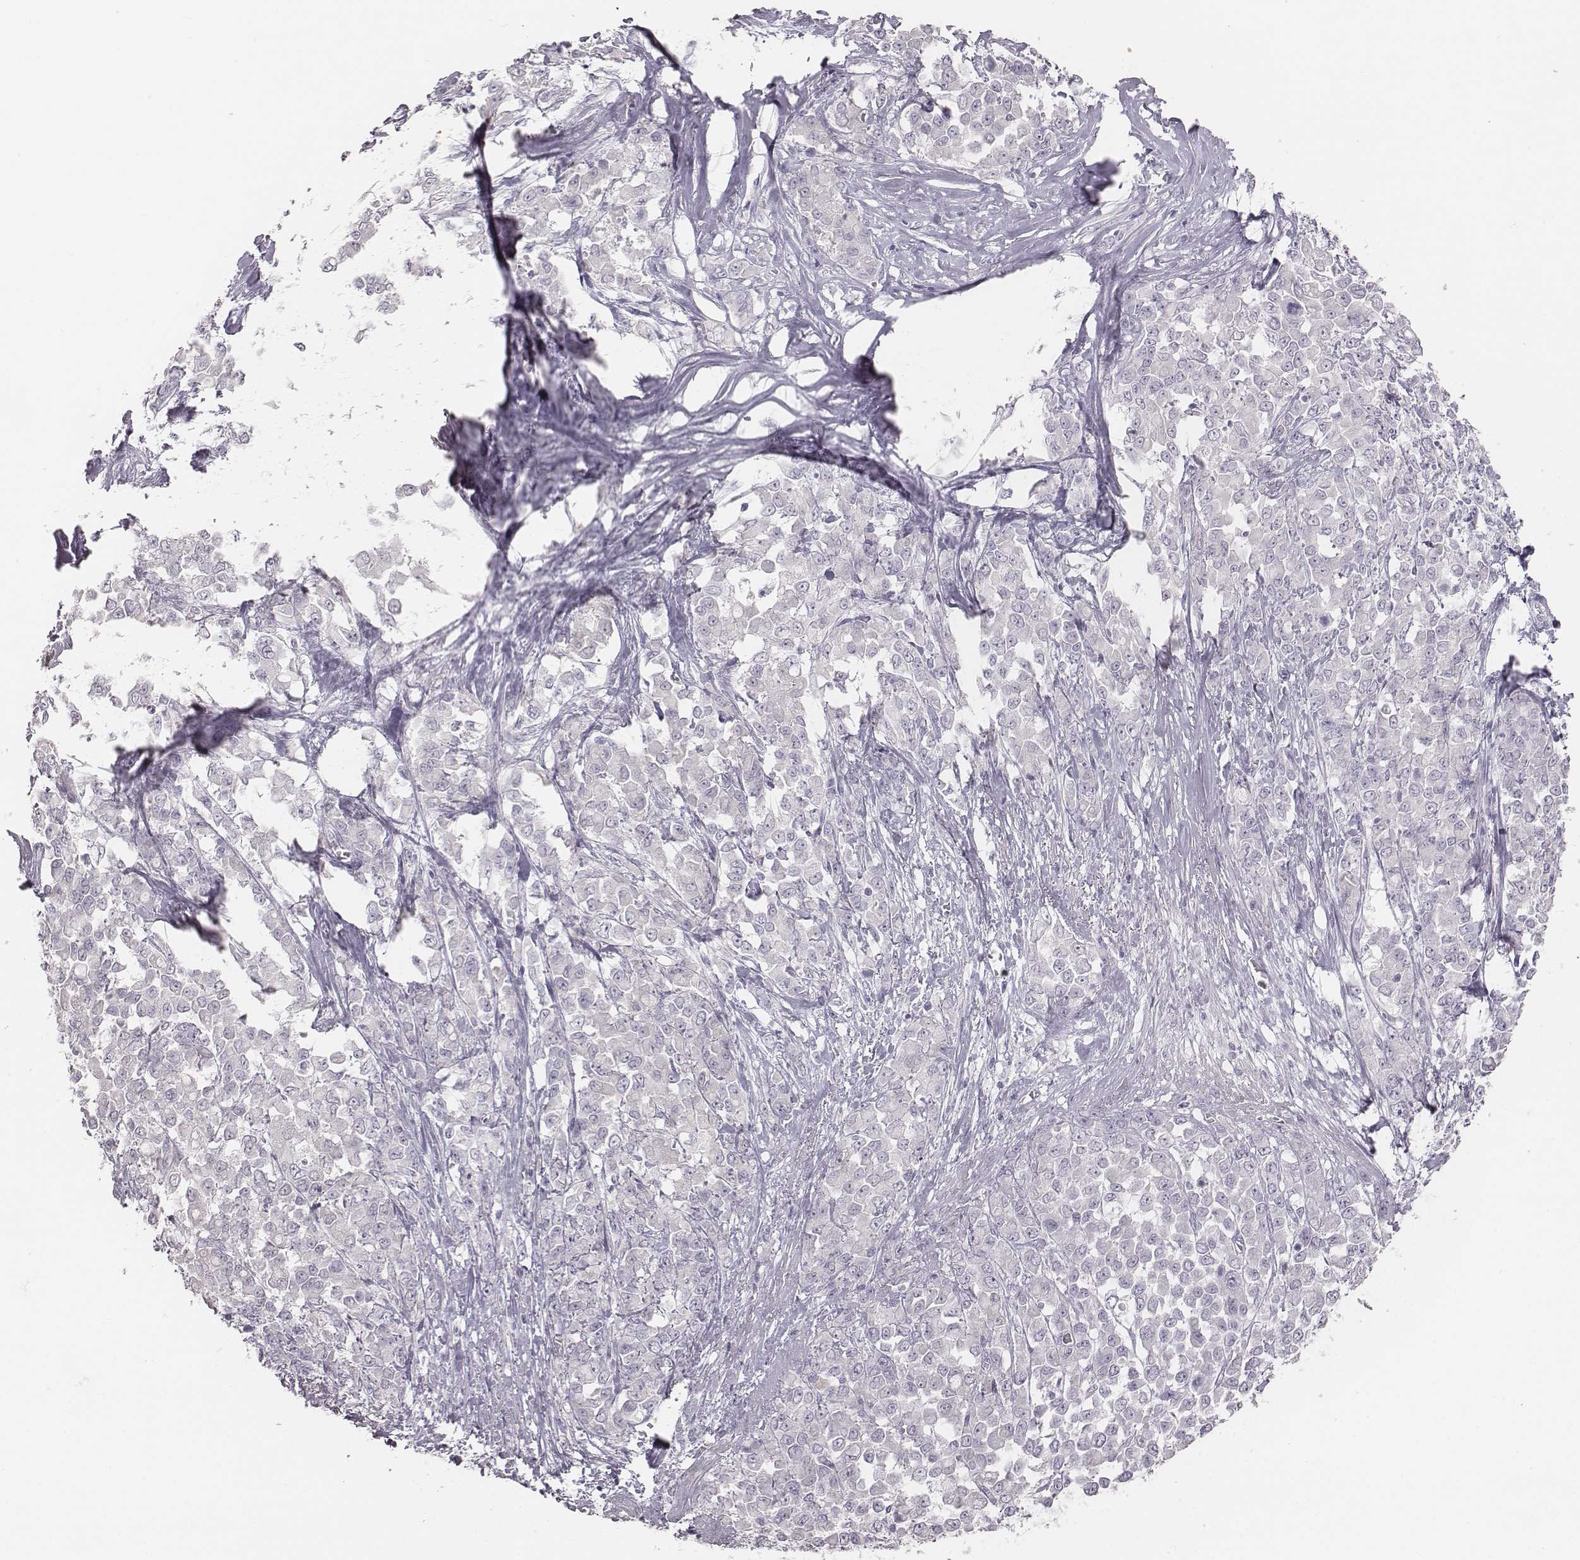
{"staining": {"intensity": "negative", "quantity": "none", "location": "none"}, "tissue": "stomach cancer", "cell_type": "Tumor cells", "image_type": "cancer", "snomed": [{"axis": "morphology", "description": "Adenocarcinoma, NOS"}, {"axis": "topography", "description": "Stomach"}], "caption": "DAB immunohistochemical staining of human stomach cancer (adenocarcinoma) demonstrates no significant staining in tumor cells.", "gene": "KCNJ12", "patient": {"sex": "female", "age": 76}}